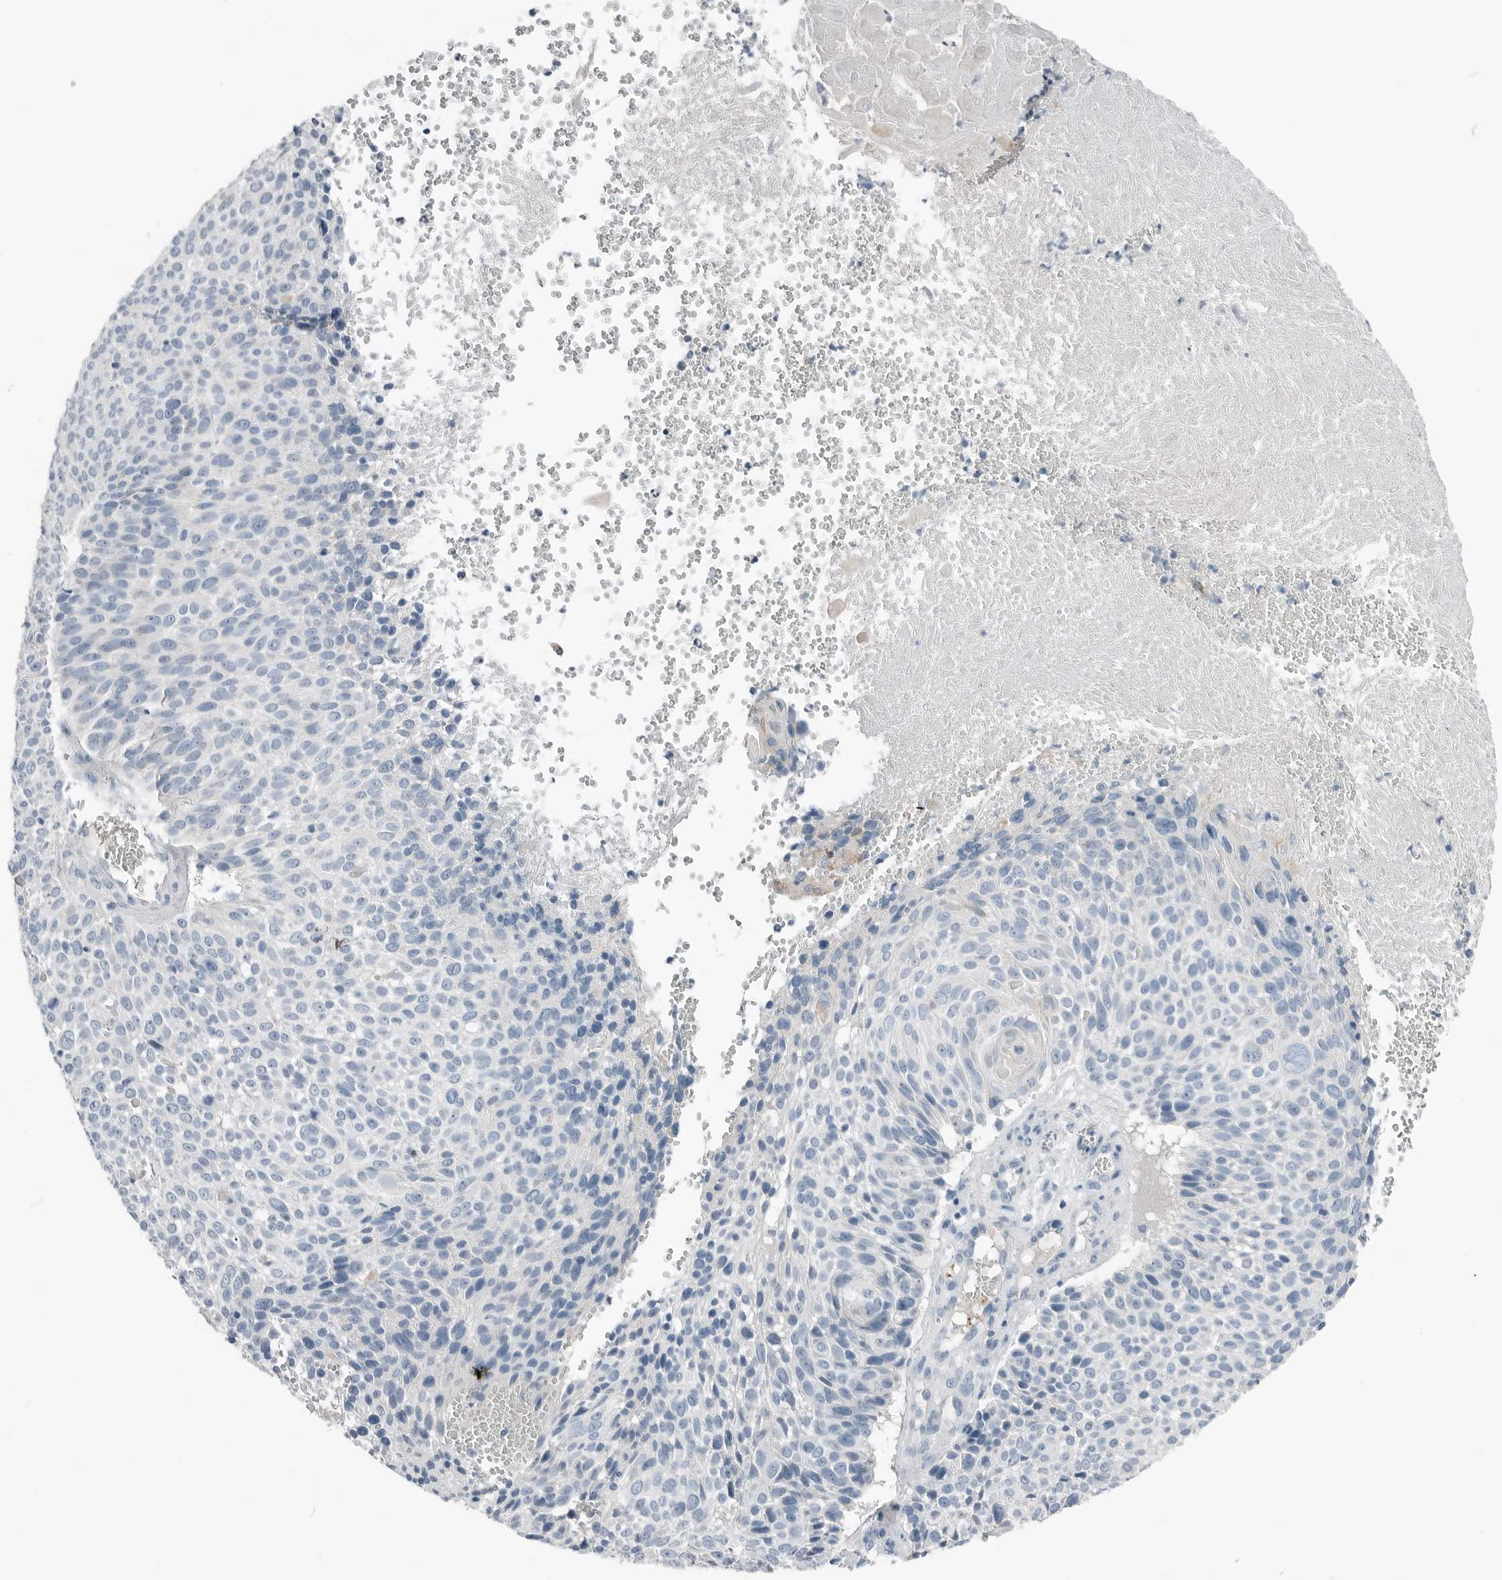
{"staining": {"intensity": "negative", "quantity": "none", "location": "none"}, "tissue": "cervical cancer", "cell_type": "Tumor cells", "image_type": "cancer", "snomed": [{"axis": "morphology", "description": "Squamous cell carcinoma, NOS"}, {"axis": "topography", "description": "Cervix"}], "caption": "There is no significant positivity in tumor cells of cervical squamous cell carcinoma. (Stains: DAB (3,3'-diaminobenzidine) immunohistochemistry with hematoxylin counter stain, Microscopy: brightfield microscopy at high magnification).", "gene": "SERPINB7", "patient": {"sex": "female", "age": 74}}